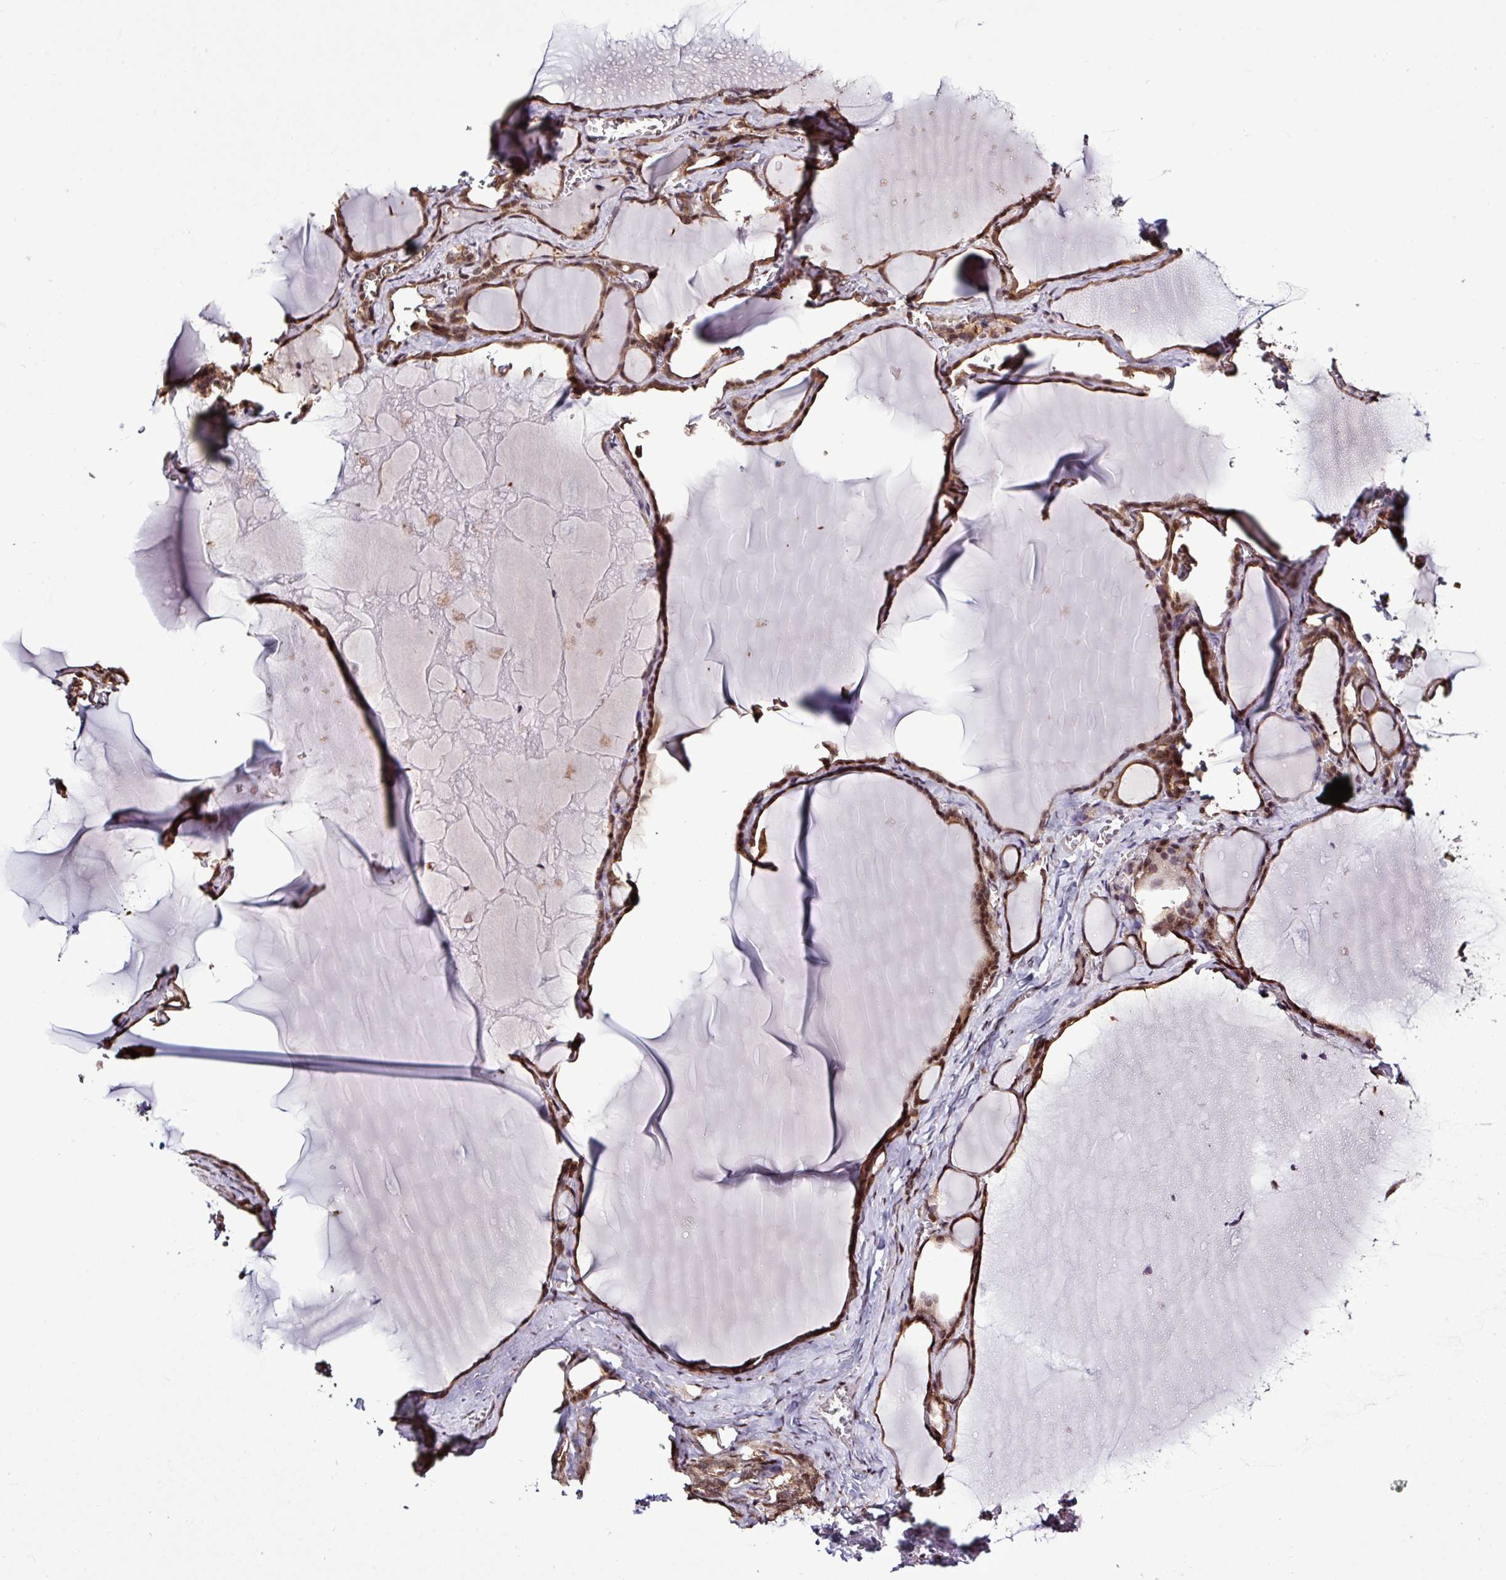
{"staining": {"intensity": "moderate", "quantity": ">75%", "location": "cytoplasmic/membranous,nuclear"}, "tissue": "thyroid gland", "cell_type": "Glandular cells", "image_type": "normal", "snomed": [{"axis": "morphology", "description": "Normal tissue, NOS"}, {"axis": "topography", "description": "Thyroid gland"}], "caption": "Immunohistochemistry (IHC) photomicrograph of normal human thyroid gland stained for a protein (brown), which reveals medium levels of moderate cytoplasmic/membranous,nuclear expression in approximately >75% of glandular cells.", "gene": "ITPKC", "patient": {"sex": "female", "age": 49}}